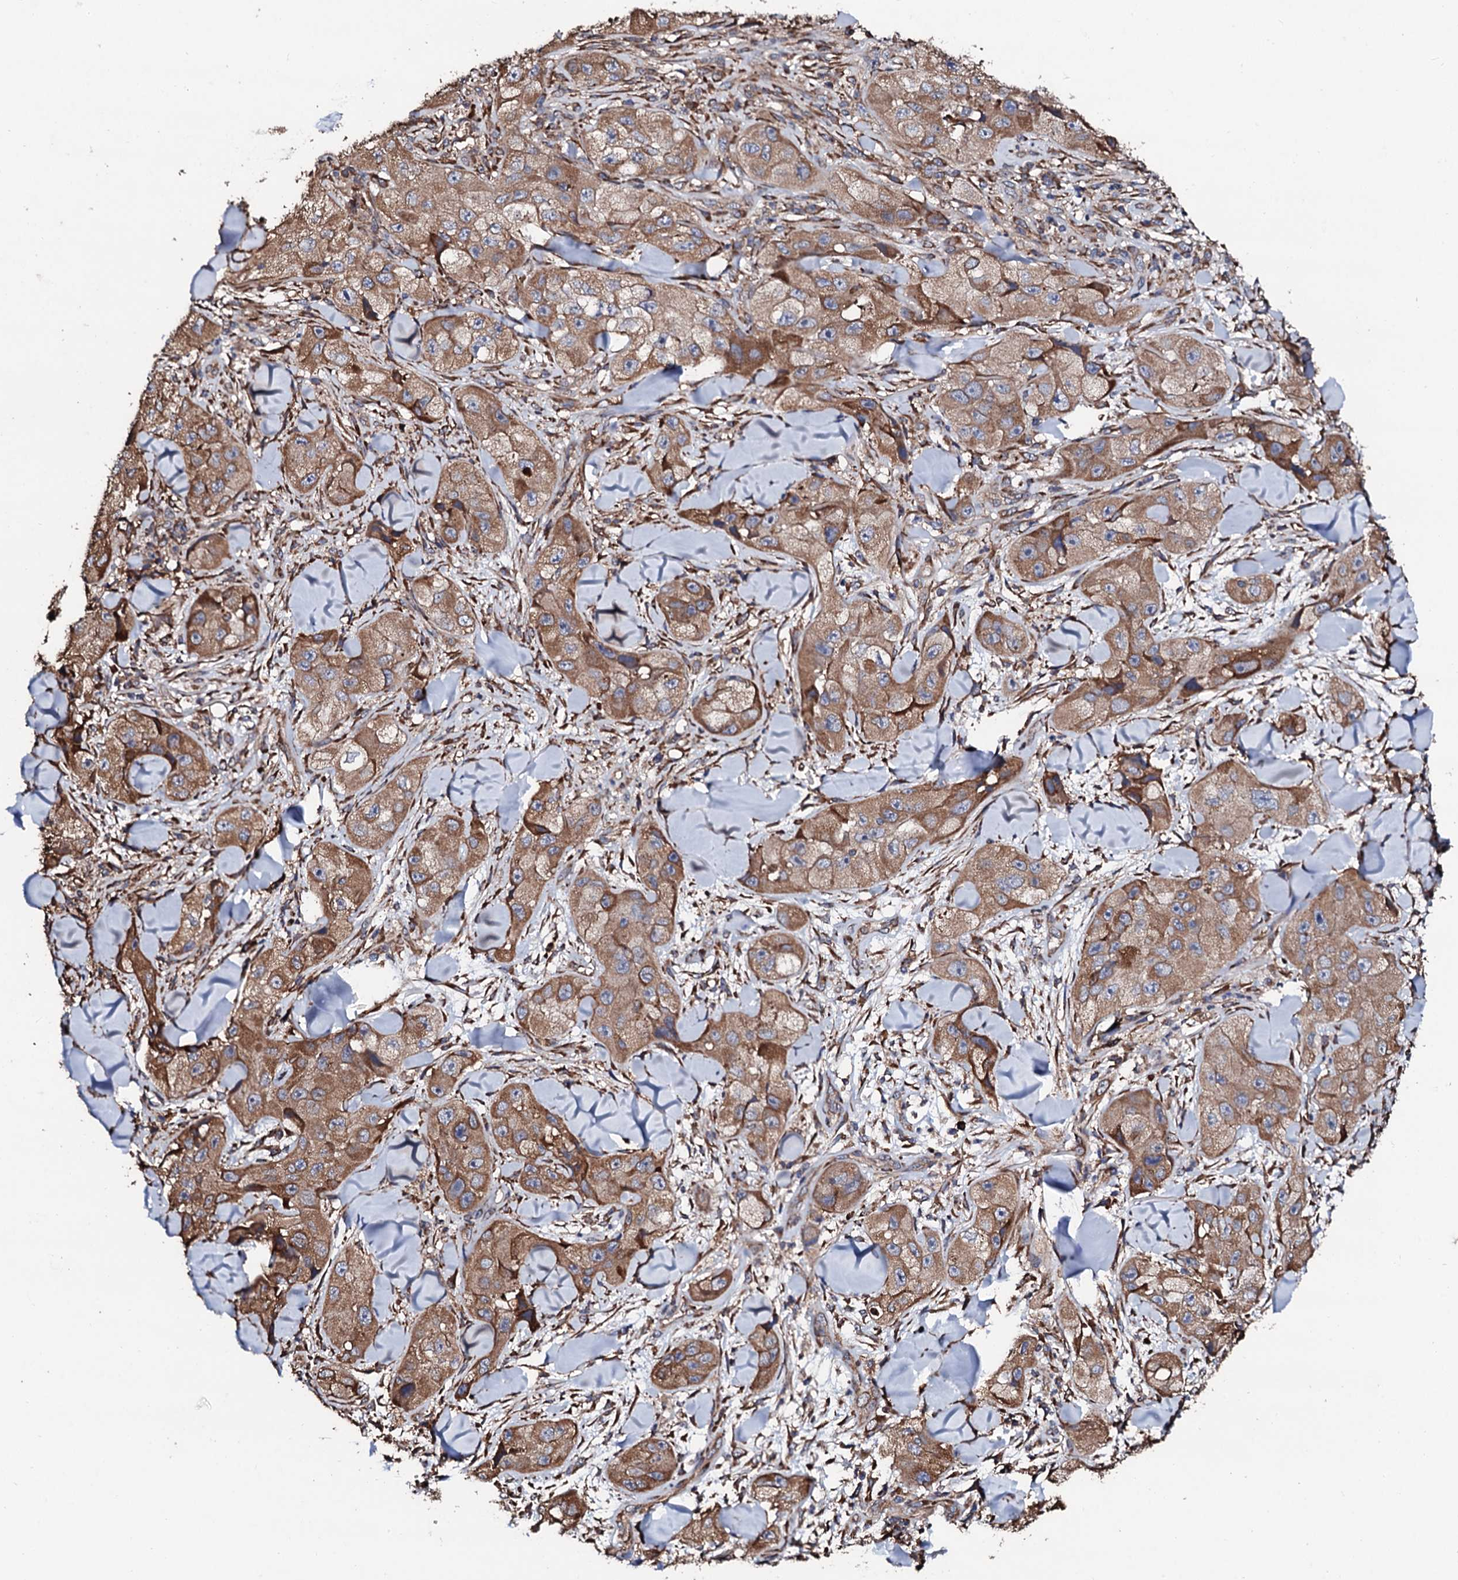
{"staining": {"intensity": "moderate", "quantity": ">75%", "location": "cytoplasmic/membranous"}, "tissue": "skin cancer", "cell_type": "Tumor cells", "image_type": "cancer", "snomed": [{"axis": "morphology", "description": "Squamous cell carcinoma, NOS"}, {"axis": "topography", "description": "Skin"}, {"axis": "topography", "description": "Subcutis"}], "caption": "Moderate cytoplasmic/membranous protein staining is identified in approximately >75% of tumor cells in skin cancer.", "gene": "CKAP5", "patient": {"sex": "male", "age": 73}}